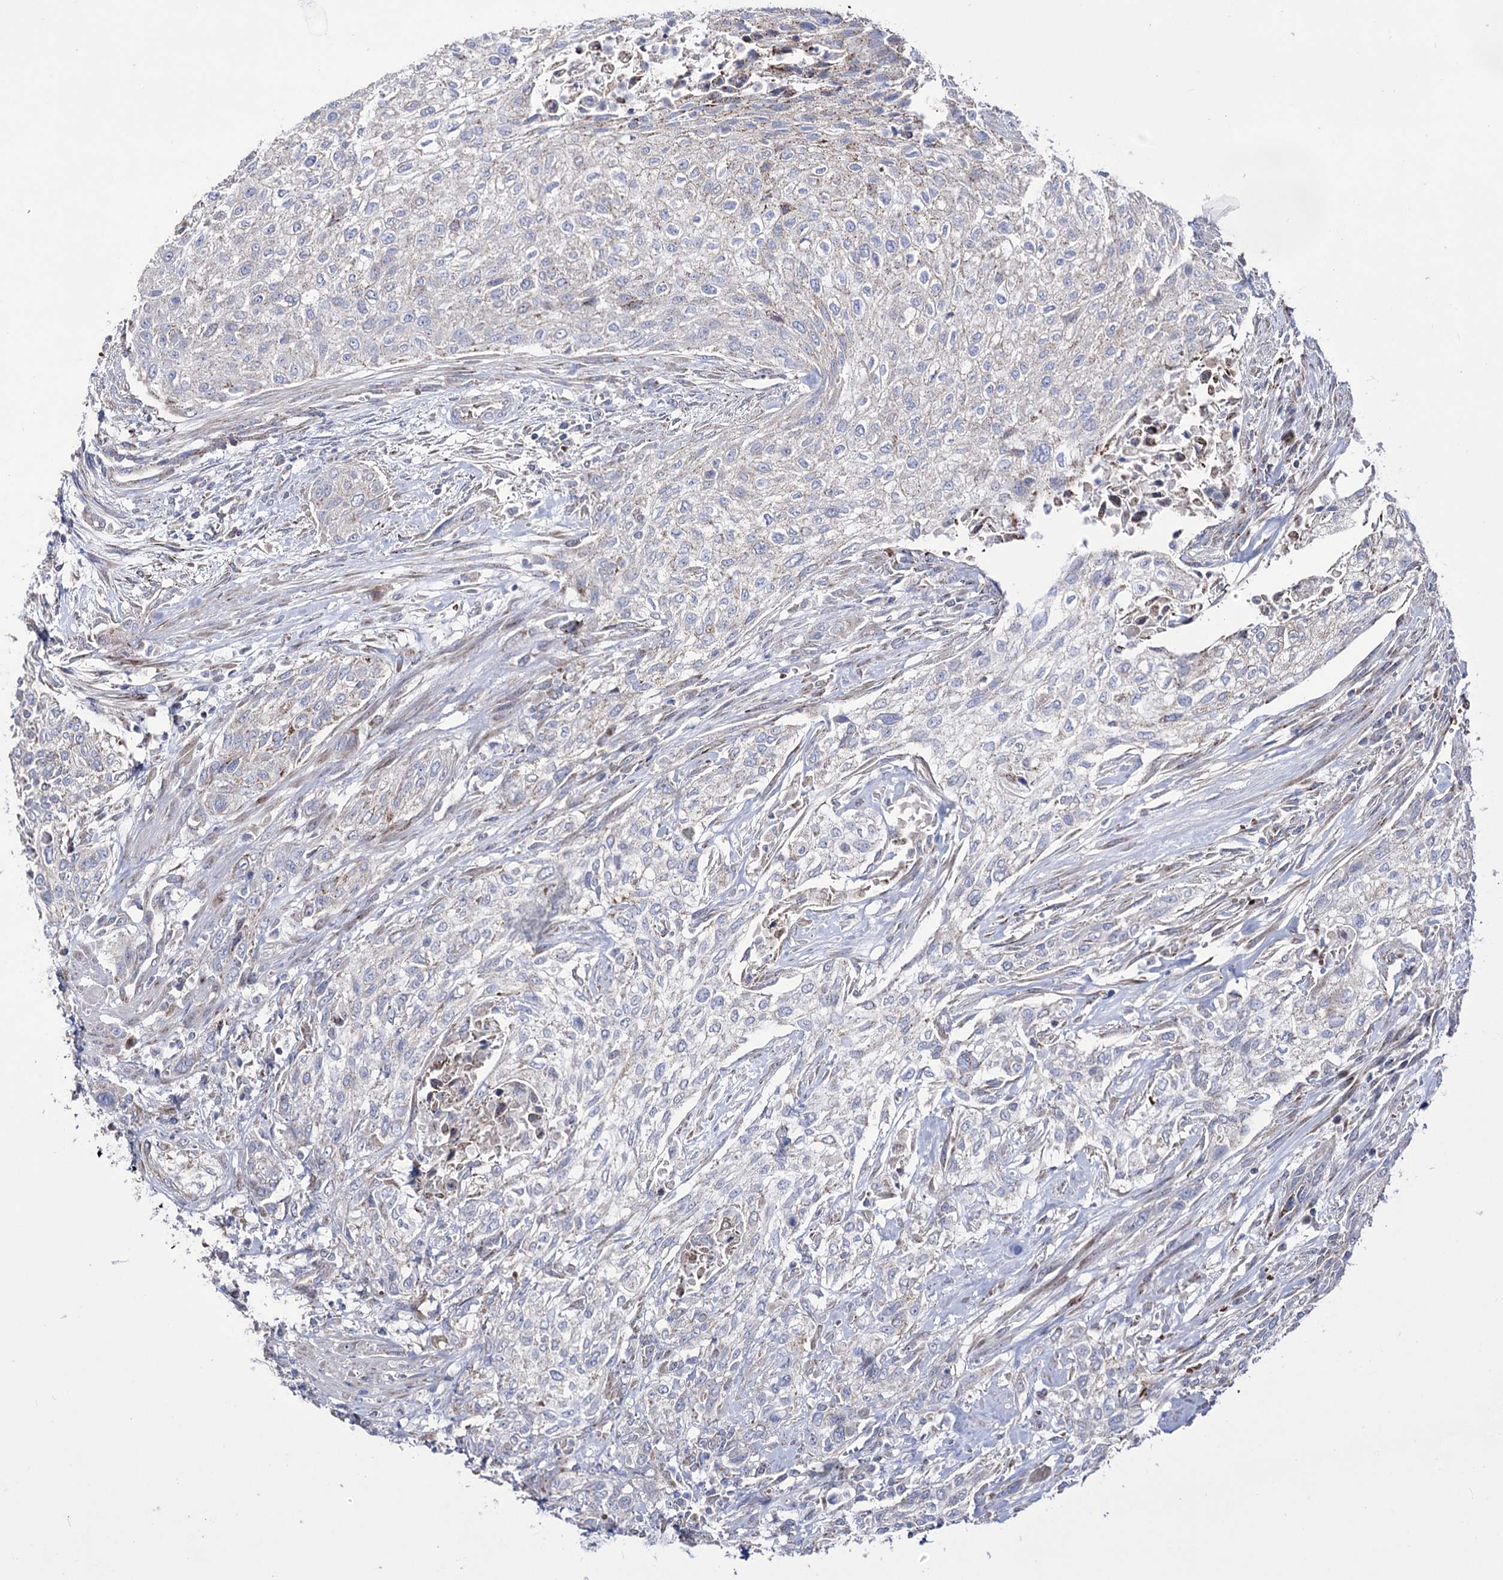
{"staining": {"intensity": "negative", "quantity": "none", "location": "none"}, "tissue": "urothelial cancer", "cell_type": "Tumor cells", "image_type": "cancer", "snomed": [{"axis": "morphology", "description": "Urothelial carcinoma, High grade"}, {"axis": "topography", "description": "Urinary bladder"}], "caption": "High-grade urothelial carcinoma stained for a protein using immunohistochemistry (IHC) displays no positivity tumor cells.", "gene": "OSBPL5", "patient": {"sex": "male", "age": 35}}